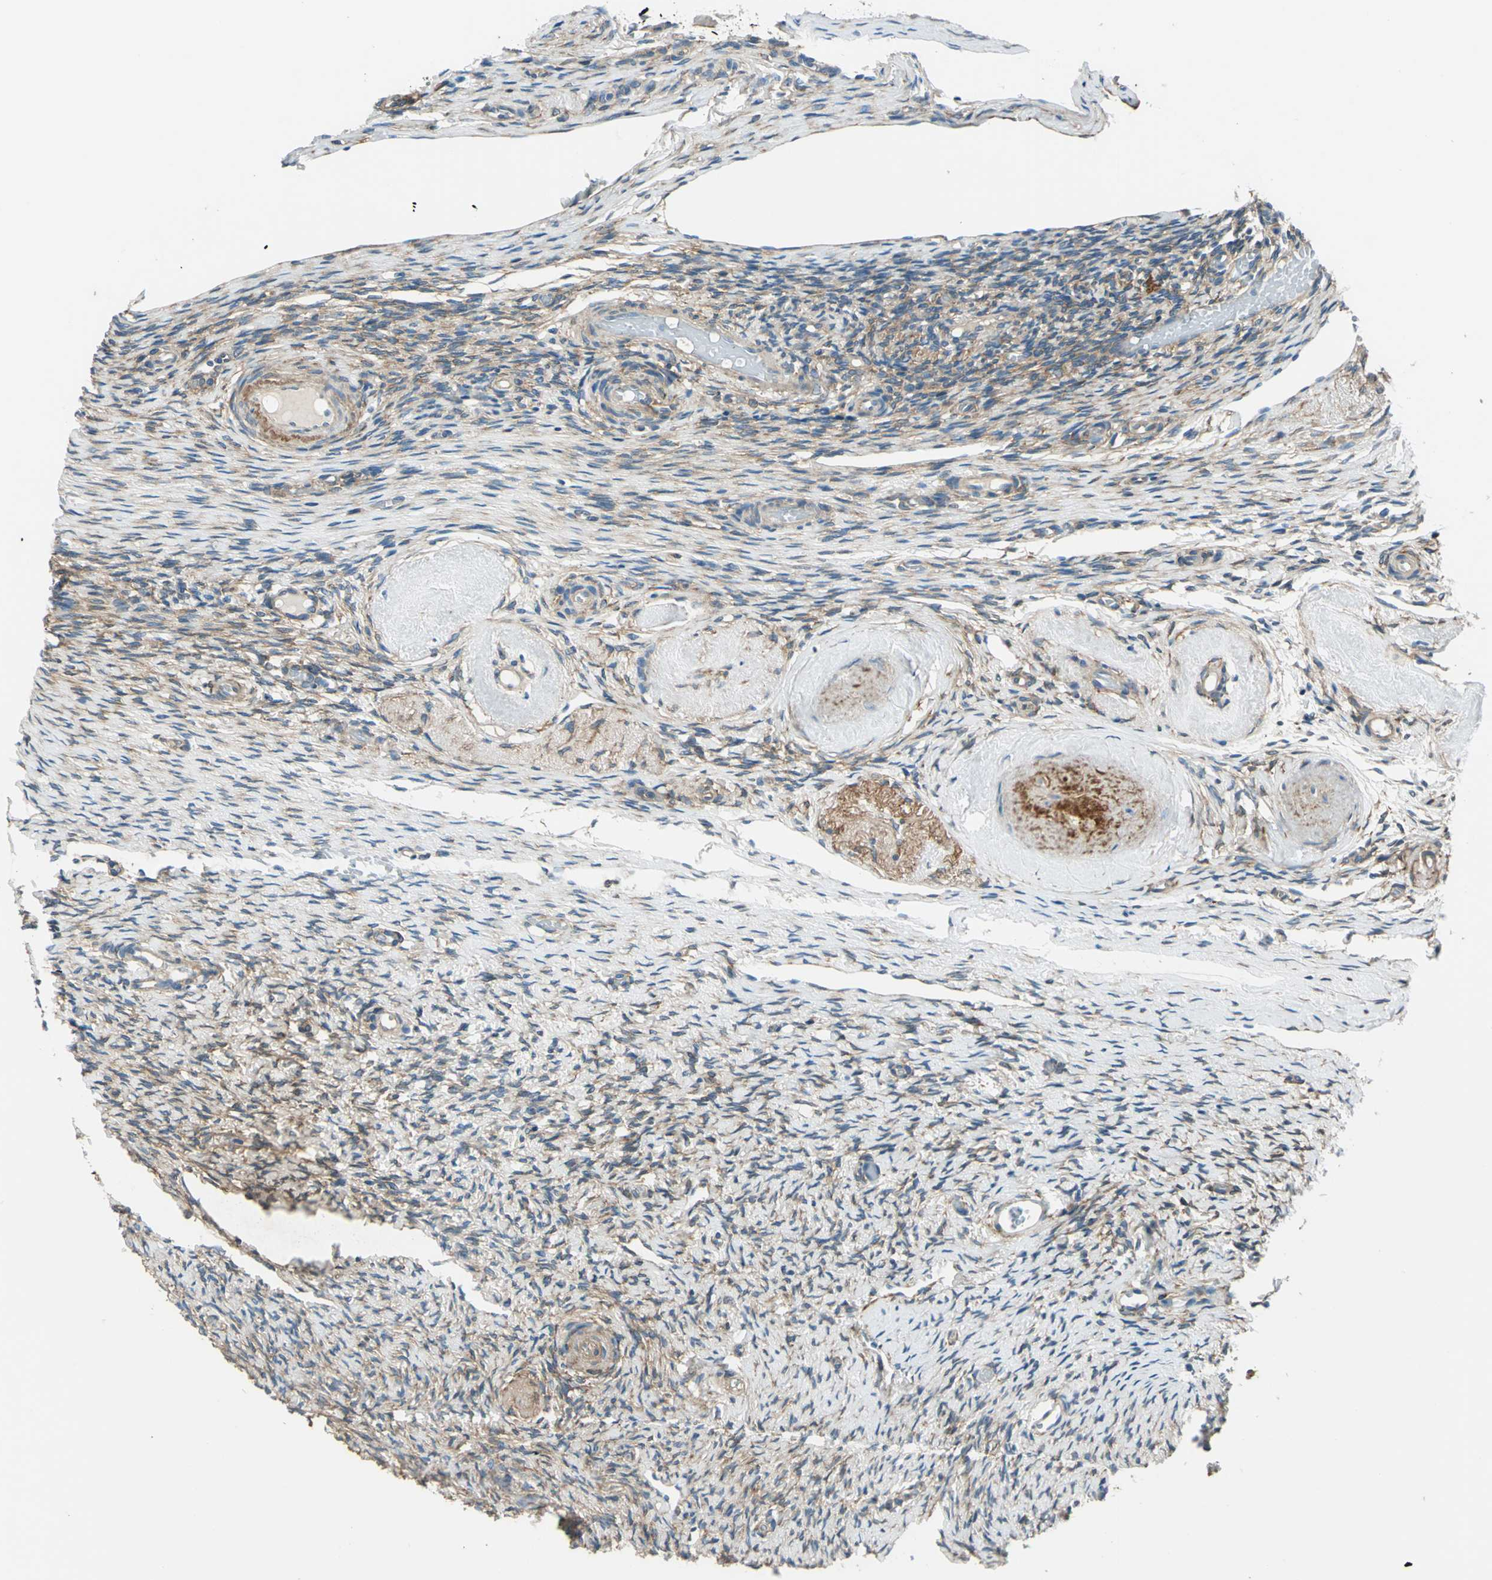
{"staining": {"intensity": "weak", "quantity": "<25%", "location": "cytoplasmic/membranous"}, "tissue": "ovary", "cell_type": "Follicle cells", "image_type": "normal", "snomed": [{"axis": "morphology", "description": "Normal tissue, NOS"}, {"axis": "topography", "description": "Ovary"}], "caption": "DAB immunohistochemical staining of benign ovary reveals no significant expression in follicle cells.", "gene": "CDC42EP1", "patient": {"sex": "female", "age": 60}}